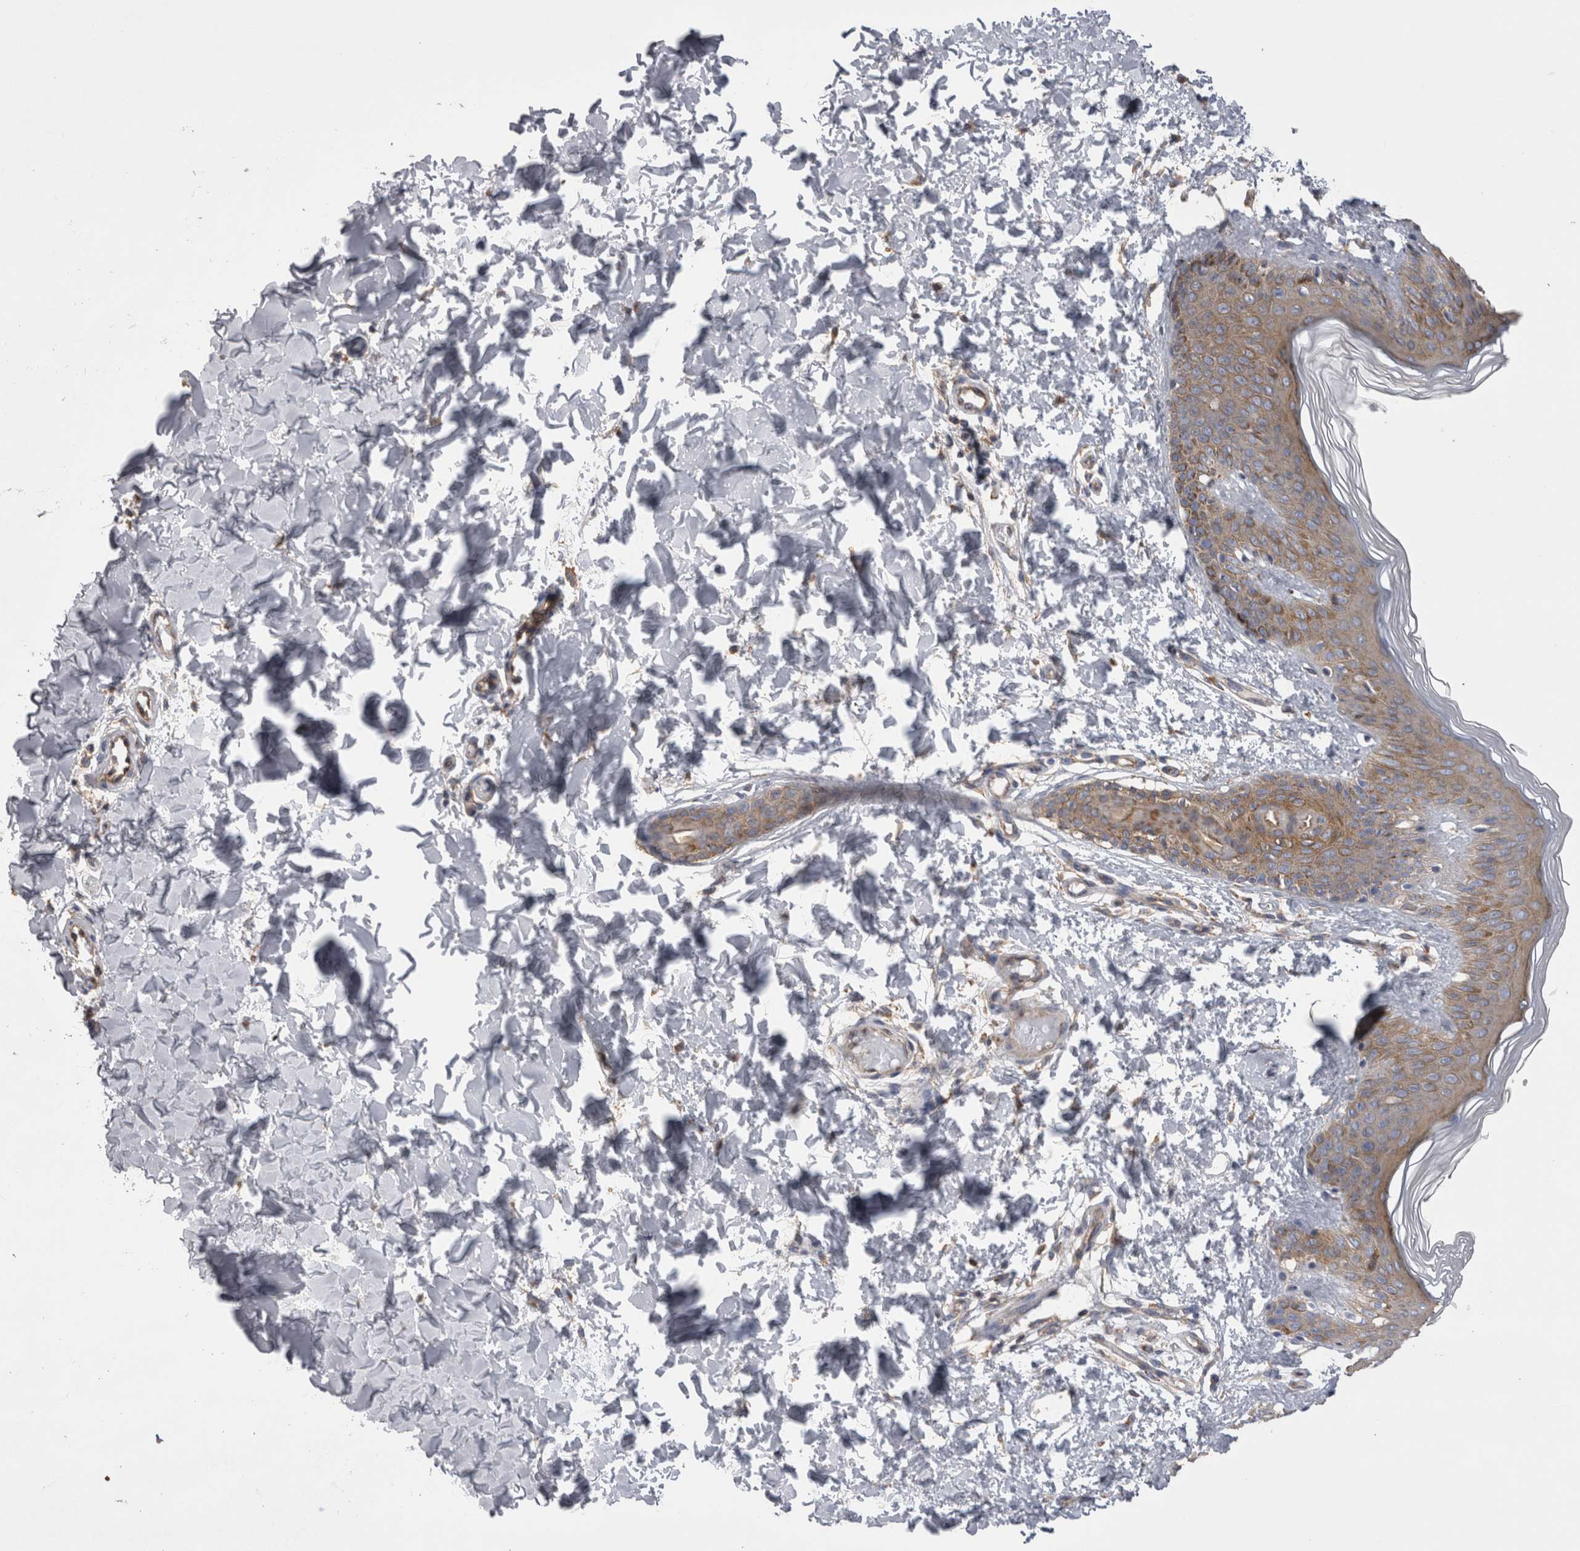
{"staining": {"intensity": "weak", "quantity": ">75%", "location": "cytoplasmic/membranous"}, "tissue": "skin", "cell_type": "Fibroblasts", "image_type": "normal", "snomed": [{"axis": "morphology", "description": "Normal tissue, NOS"}, {"axis": "morphology", "description": "Neoplasm, benign, NOS"}, {"axis": "topography", "description": "Skin"}, {"axis": "topography", "description": "Soft tissue"}], "caption": "Immunohistochemistry (IHC) histopathology image of benign skin: human skin stained using IHC shows low levels of weak protein expression localized specifically in the cytoplasmic/membranous of fibroblasts, appearing as a cytoplasmic/membranous brown color.", "gene": "ATXN3L", "patient": {"sex": "male", "age": 26}}